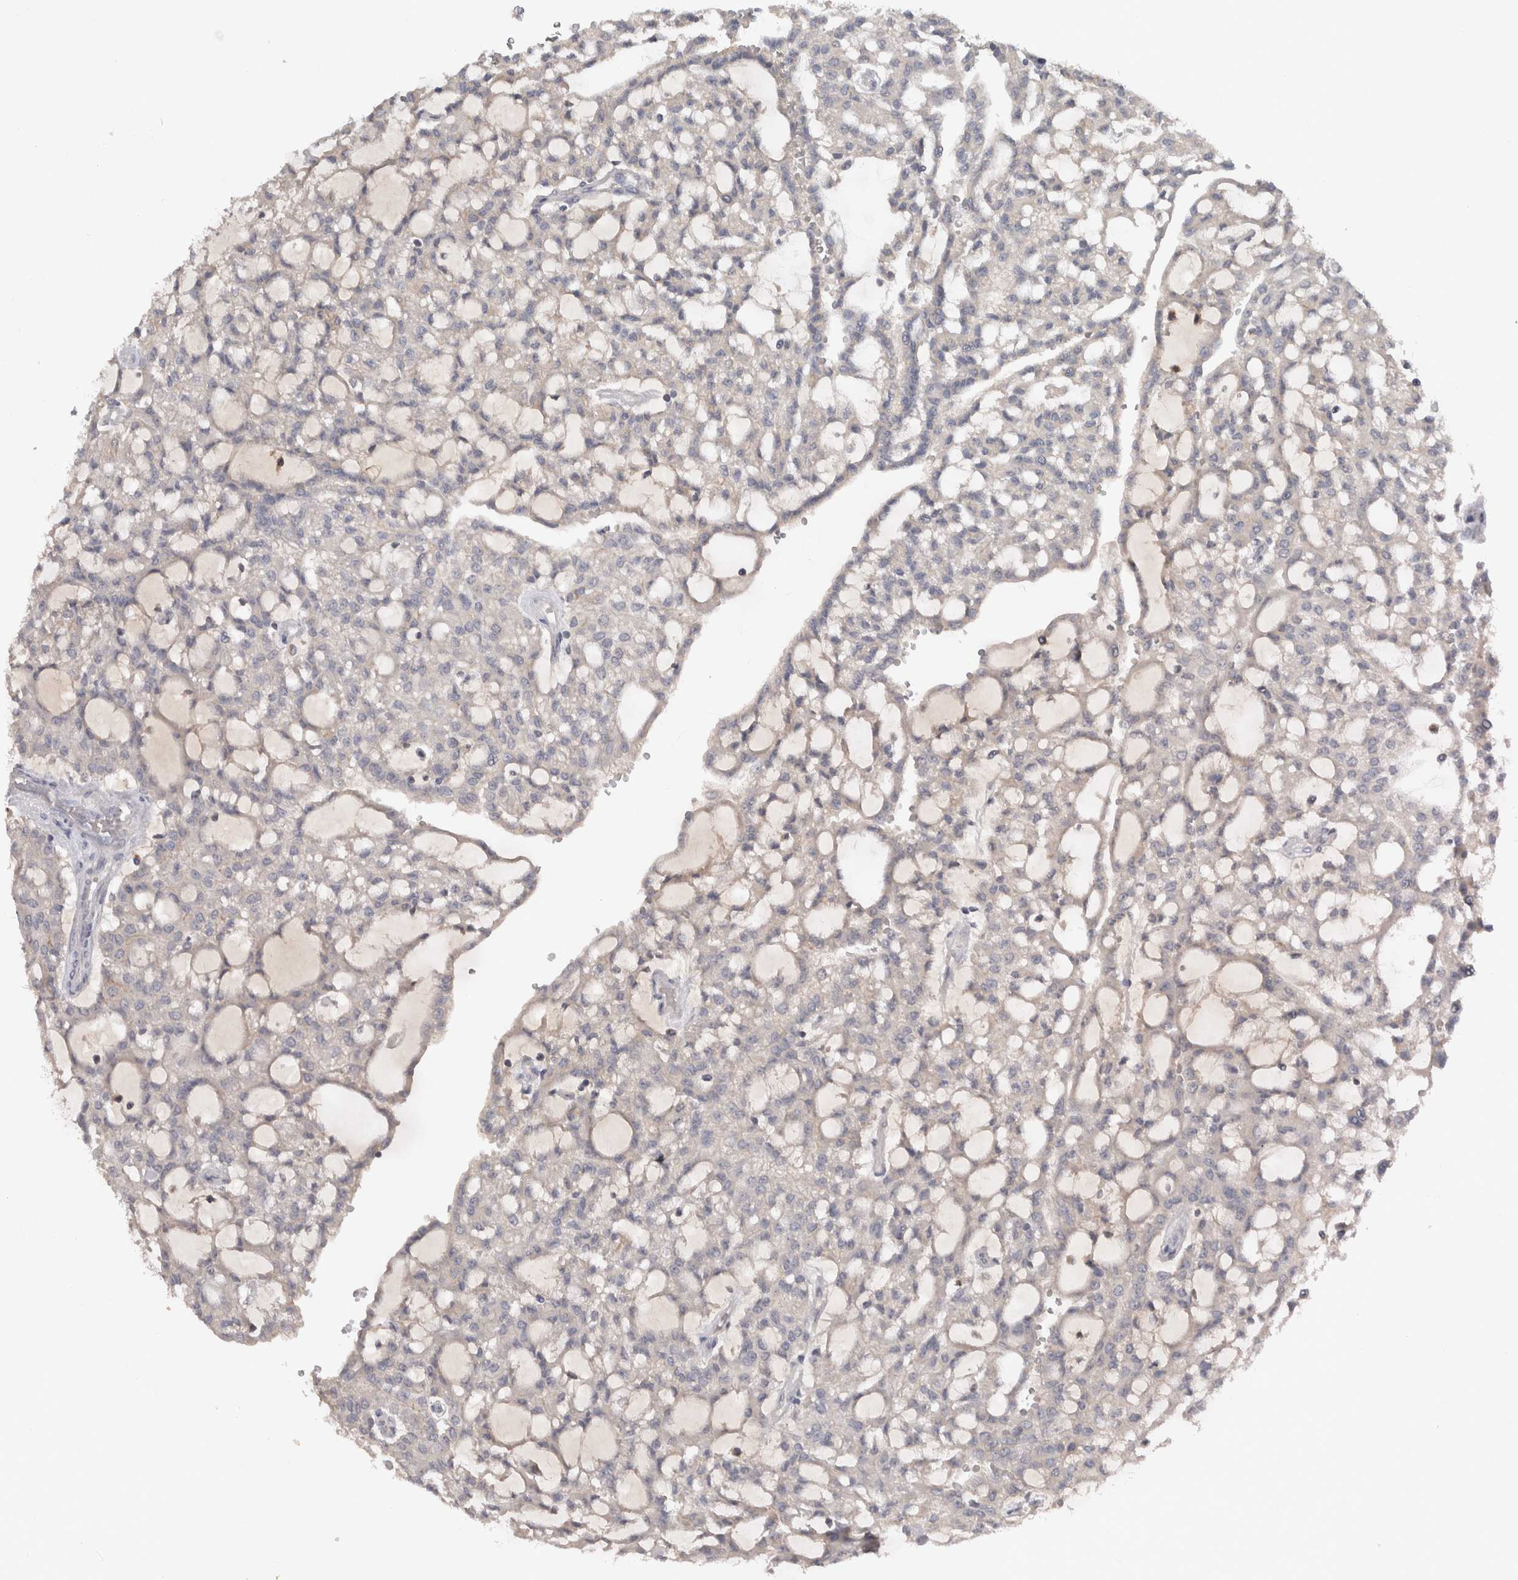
{"staining": {"intensity": "negative", "quantity": "none", "location": "none"}, "tissue": "renal cancer", "cell_type": "Tumor cells", "image_type": "cancer", "snomed": [{"axis": "morphology", "description": "Adenocarcinoma, NOS"}, {"axis": "topography", "description": "Kidney"}], "caption": "An image of renal adenocarcinoma stained for a protein reveals no brown staining in tumor cells.", "gene": "SLC22A11", "patient": {"sex": "male", "age": 63}}